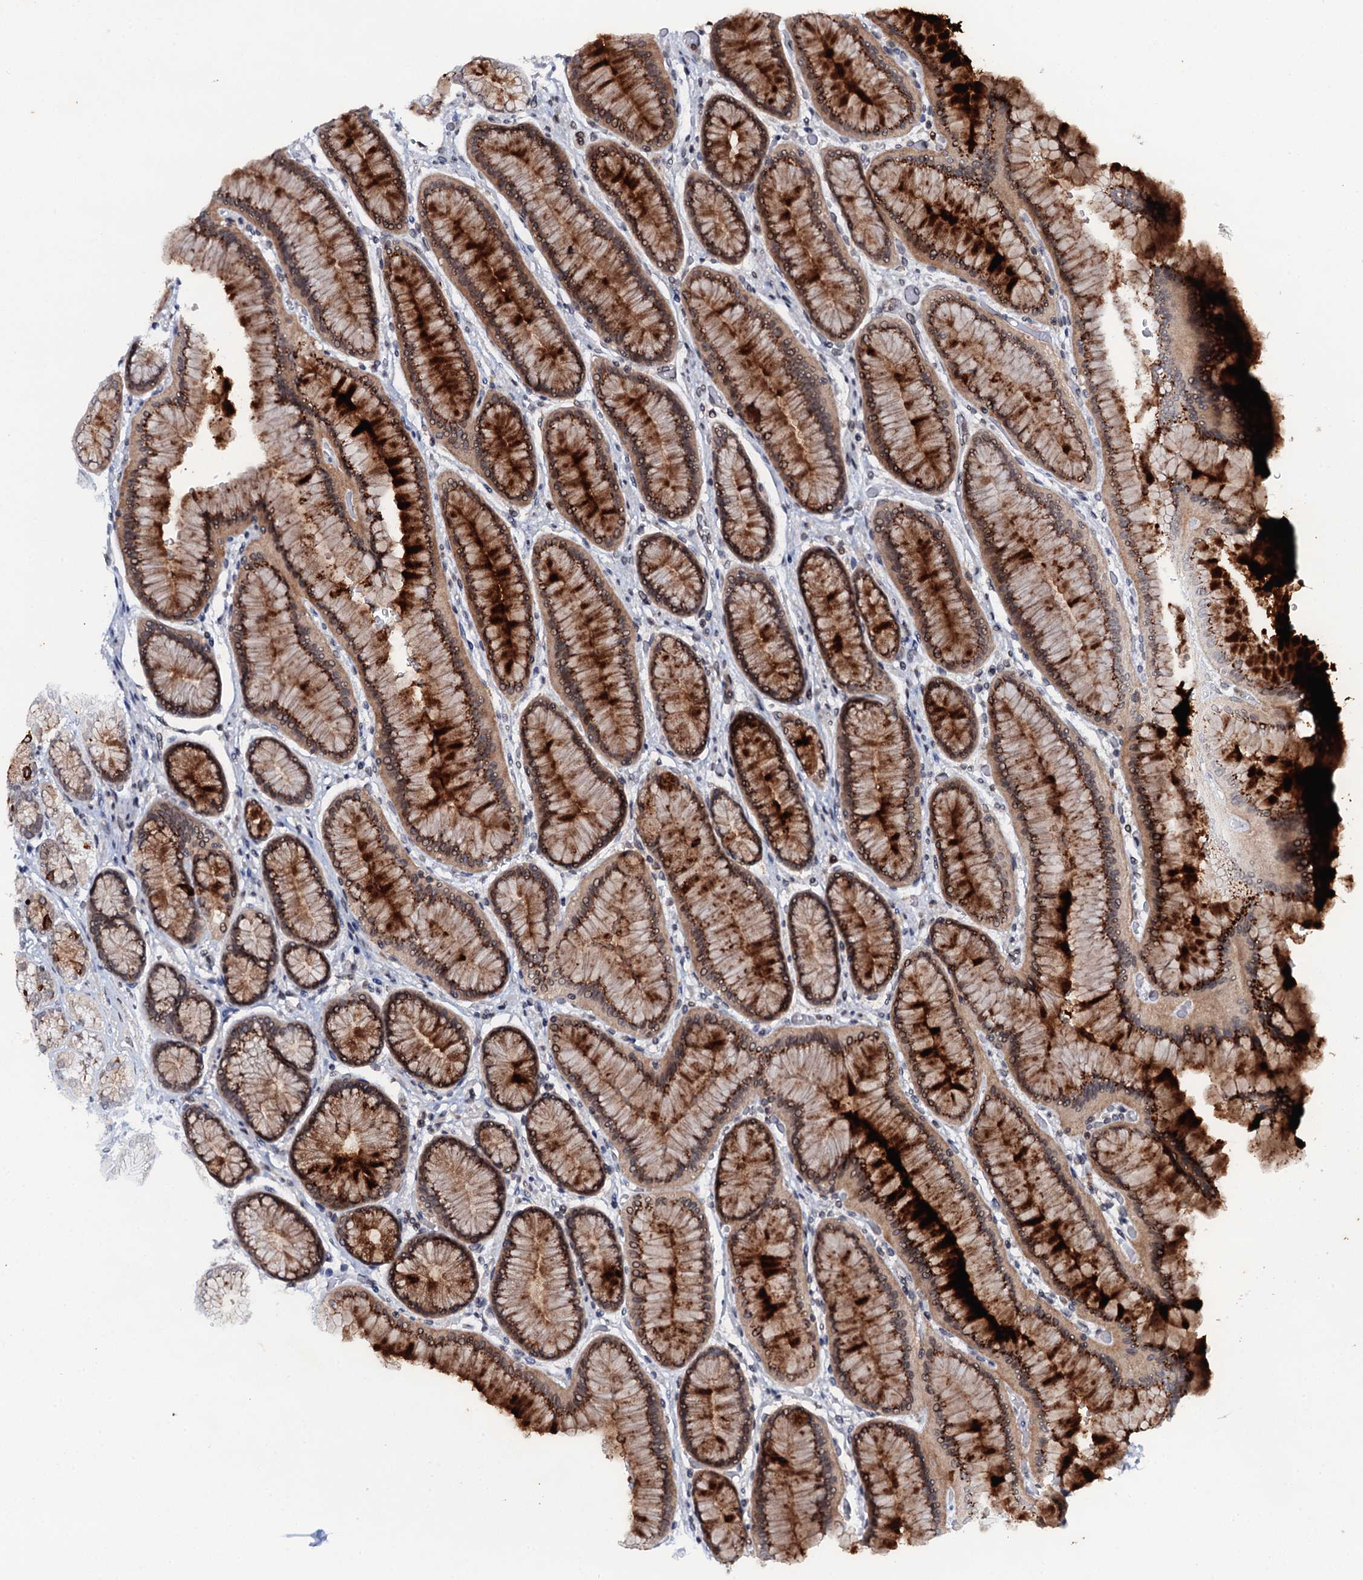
{"staining": {"intensity": "strong", "quantity": "25%-75%", "location": "cytoplasmic/membranous"}, "tissue": "stomach", "cell_type": "Glandular cells", "image_type": "normal", "snomed": [{"axis": "morphology", "description": "Normal tissue, NOS"}, {"axis": "morphology", "description": "Adenocarcinoma, NOS"}, {"axis": "morphology", "description": "Adenocarcinoma, High grade"}, {"axis": "topography", "description": "Stomach, upper"}, {"axis": "topography", "description": "Stomach"}], "caption": "An immunohistochemistry micrograph of normal tissue is shown. Protein staining in brown highlights strong cytoplasmic/membranous positivity in stomach within glandular cells.", "gene": "SNTA1", "patient": {"sex": "female", "age": 65}}